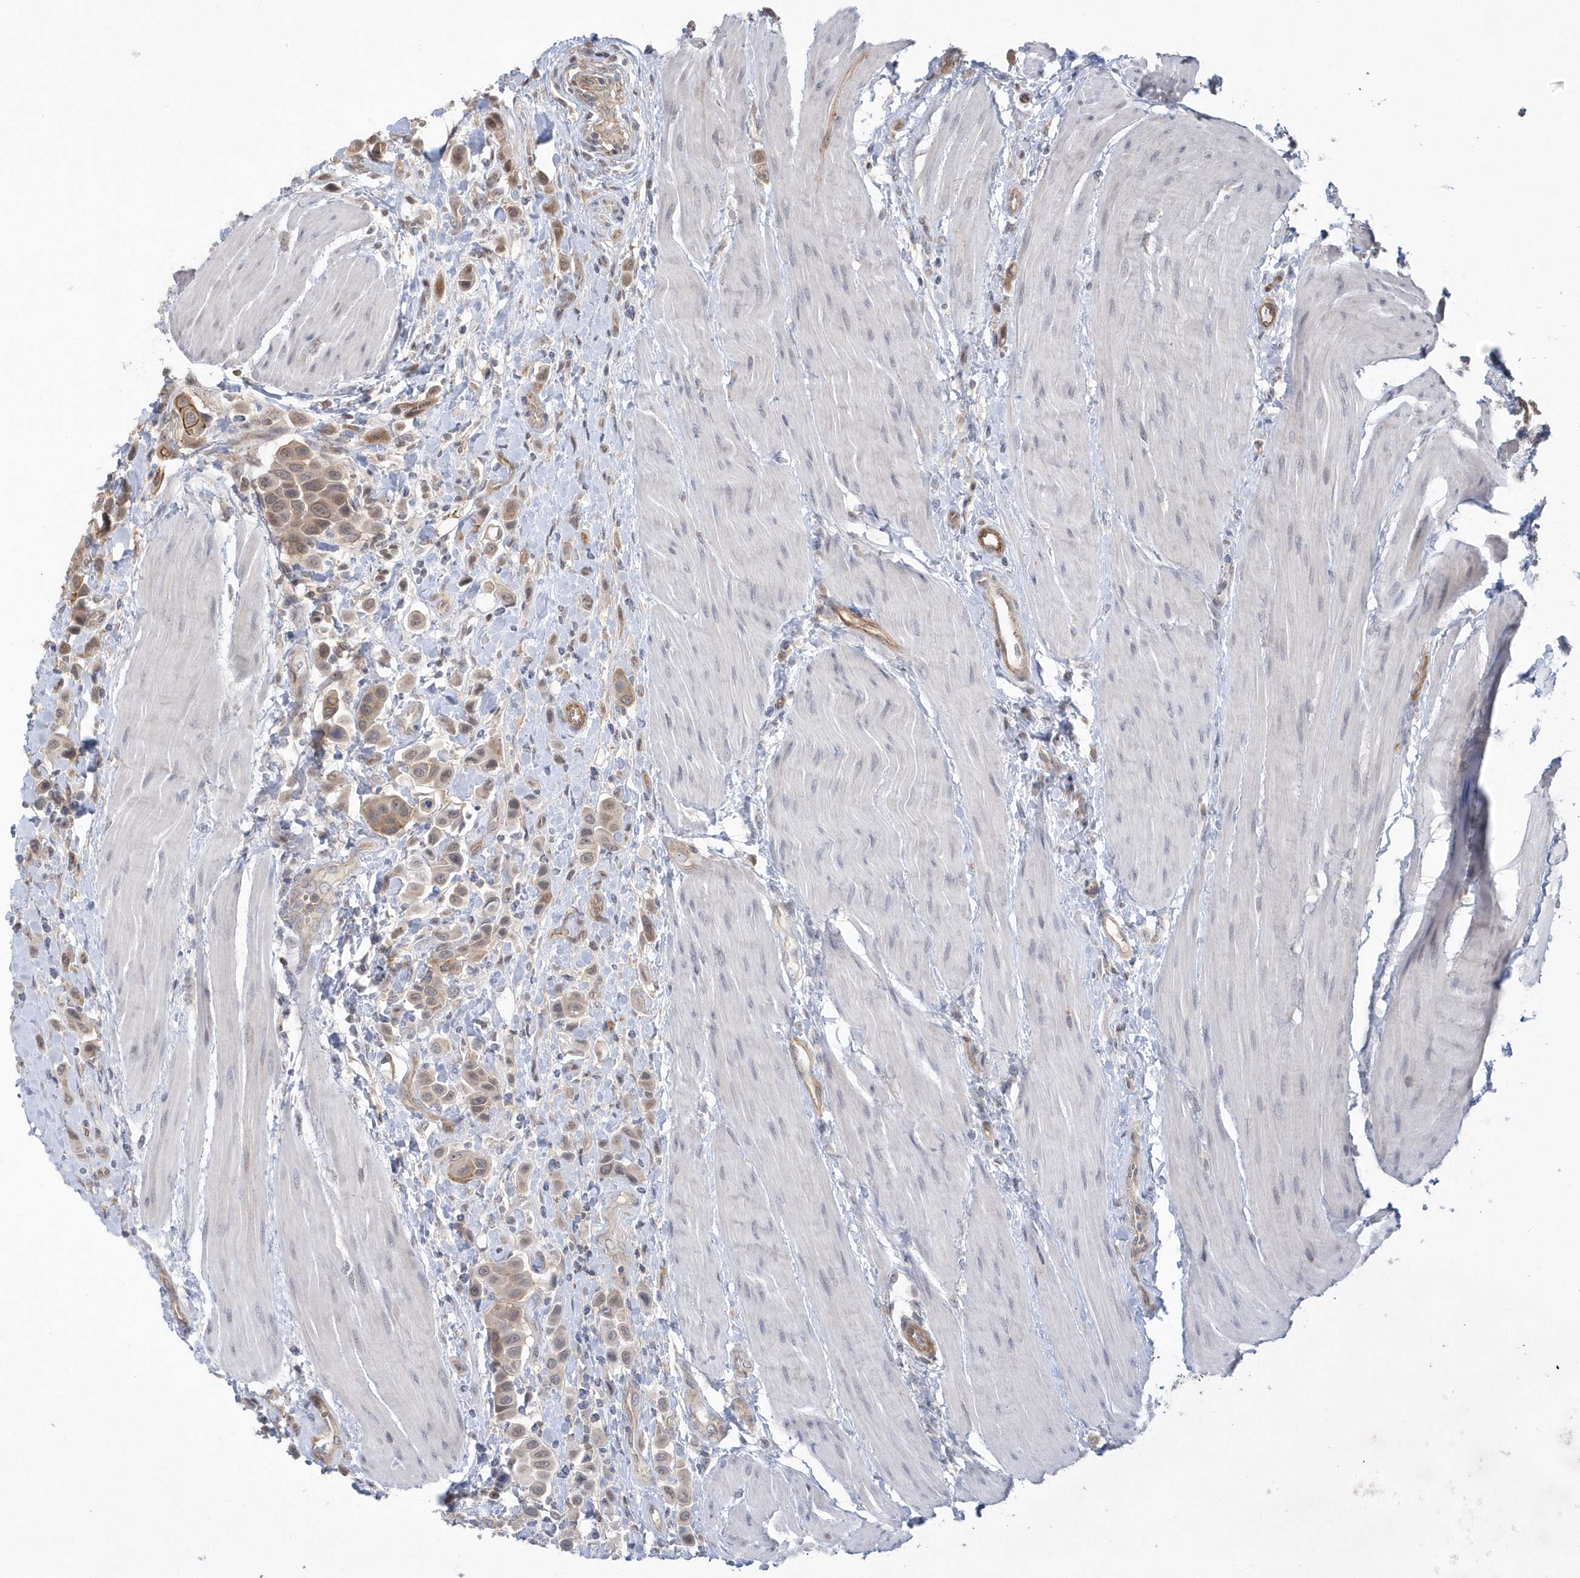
{"staining": {"intensity": "moderate", "quantity": "25%-75%", "location": "cytoplasmic/membranous"}, "tissue": "urothelial cancer", "cell_type": "Tumor cells", "image_type": "cancer", "snomed": [{"axis": "morphology", "description": "Urothelial carcinoma, High grade"}, {"axis": "topography", "description": "Urinary bladder"}], "caption": "Approximately 25%-75% of tumor cells in human urothelial cancer reveal moderate cytoplasmic/membranous protein expression as visualized by brown immunohistochemical staining.", "gene": "CRIP3", "patient": {"sex": "male", "age": 50}}